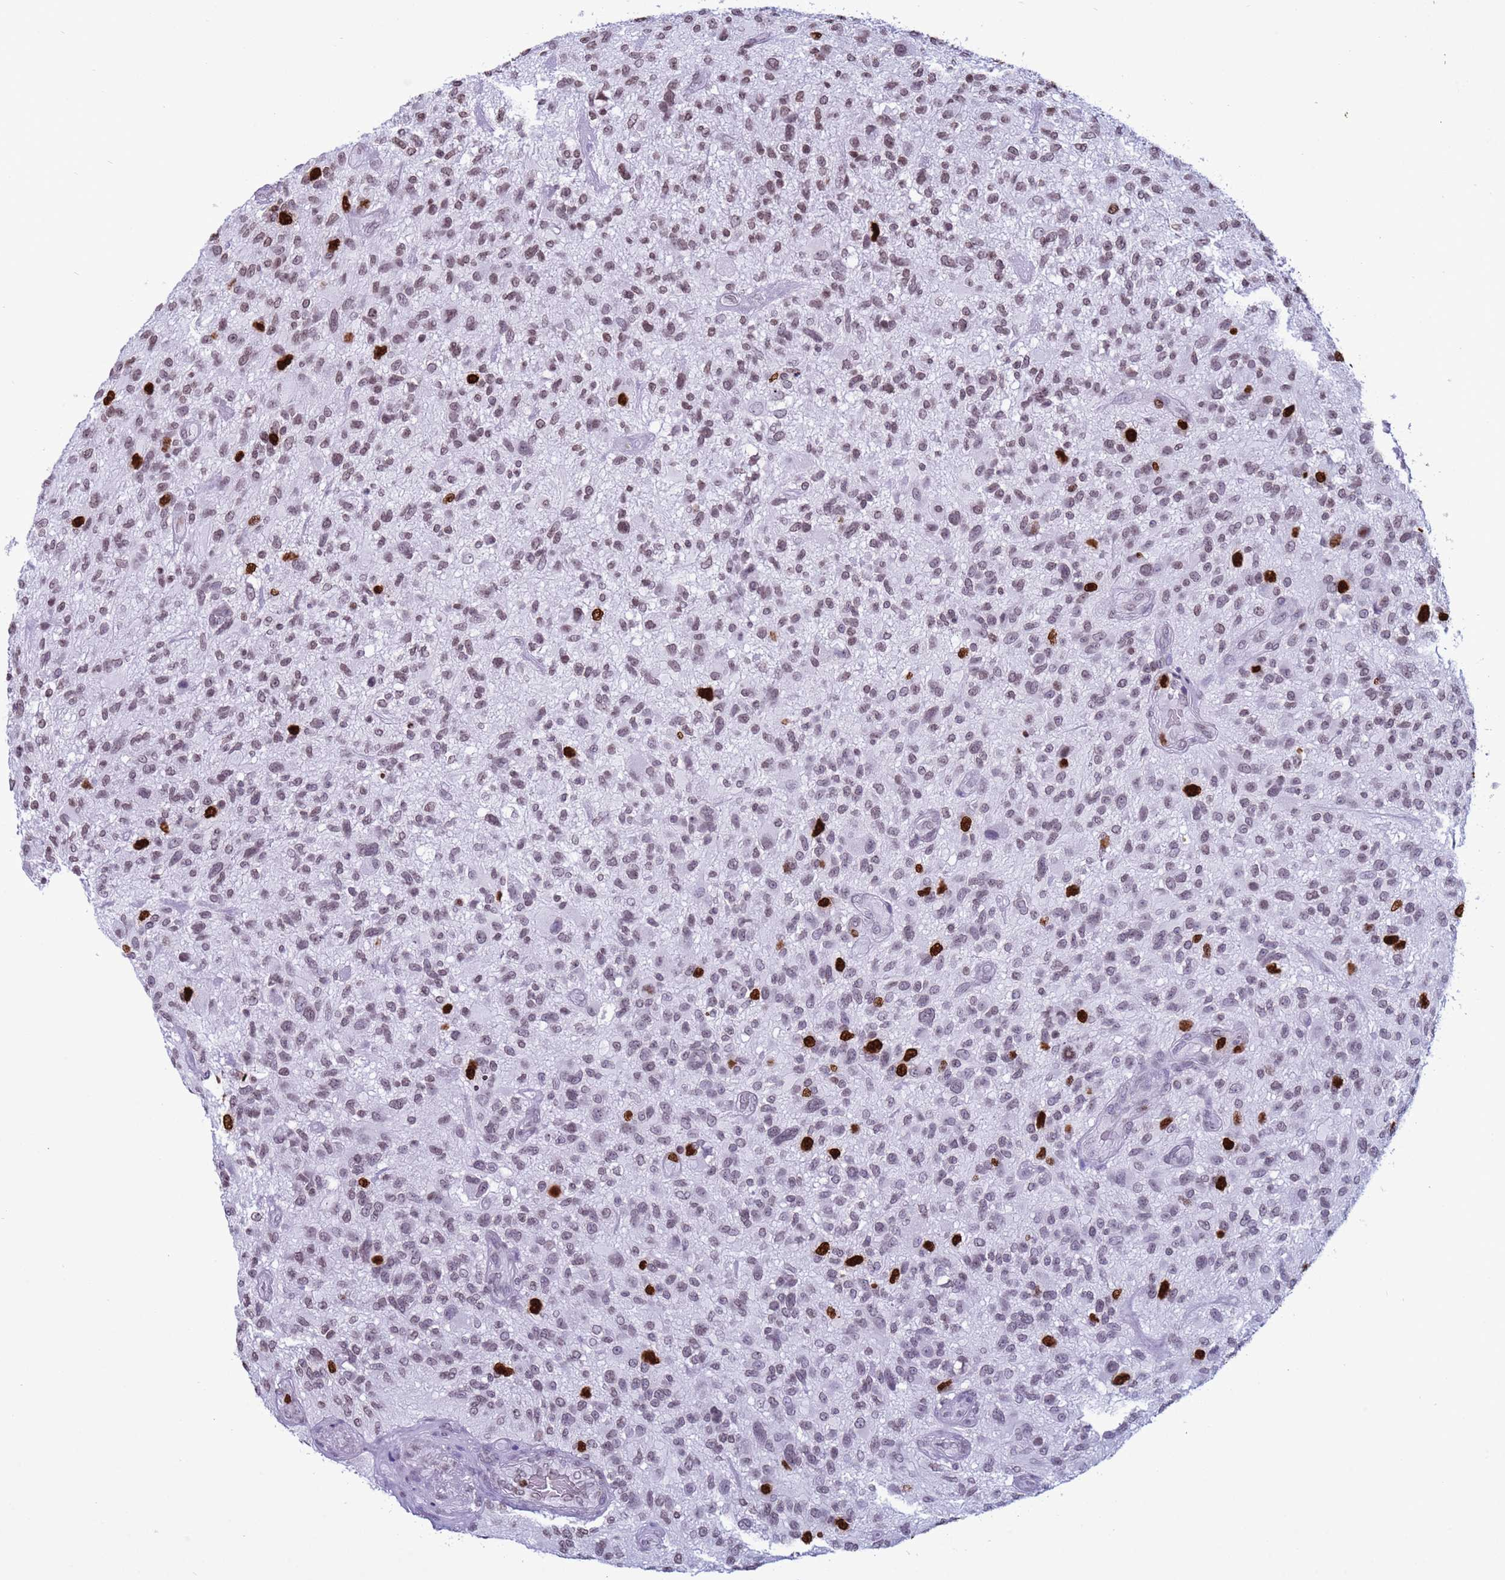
{"staining": {"intensity": "strong", "quantity": "25%-75%", "location": "nuclear"}, "tissue": "glioma", "cell_type": "Tumor cells", "image_type": "cancer", "snomed": [{"axis": "morphology", "description": "Glioma, malignant, High grade"}, {"axis": "topography", "description": "Brain"}], "caption": "Brown immunohistochemical staining in human malignant high-grade glioma reveals strong nuclear staining in approximately 25%-75% of tumor cells.", "gene": "H4C8", "patient": {"sex": "male", "age": 47}}